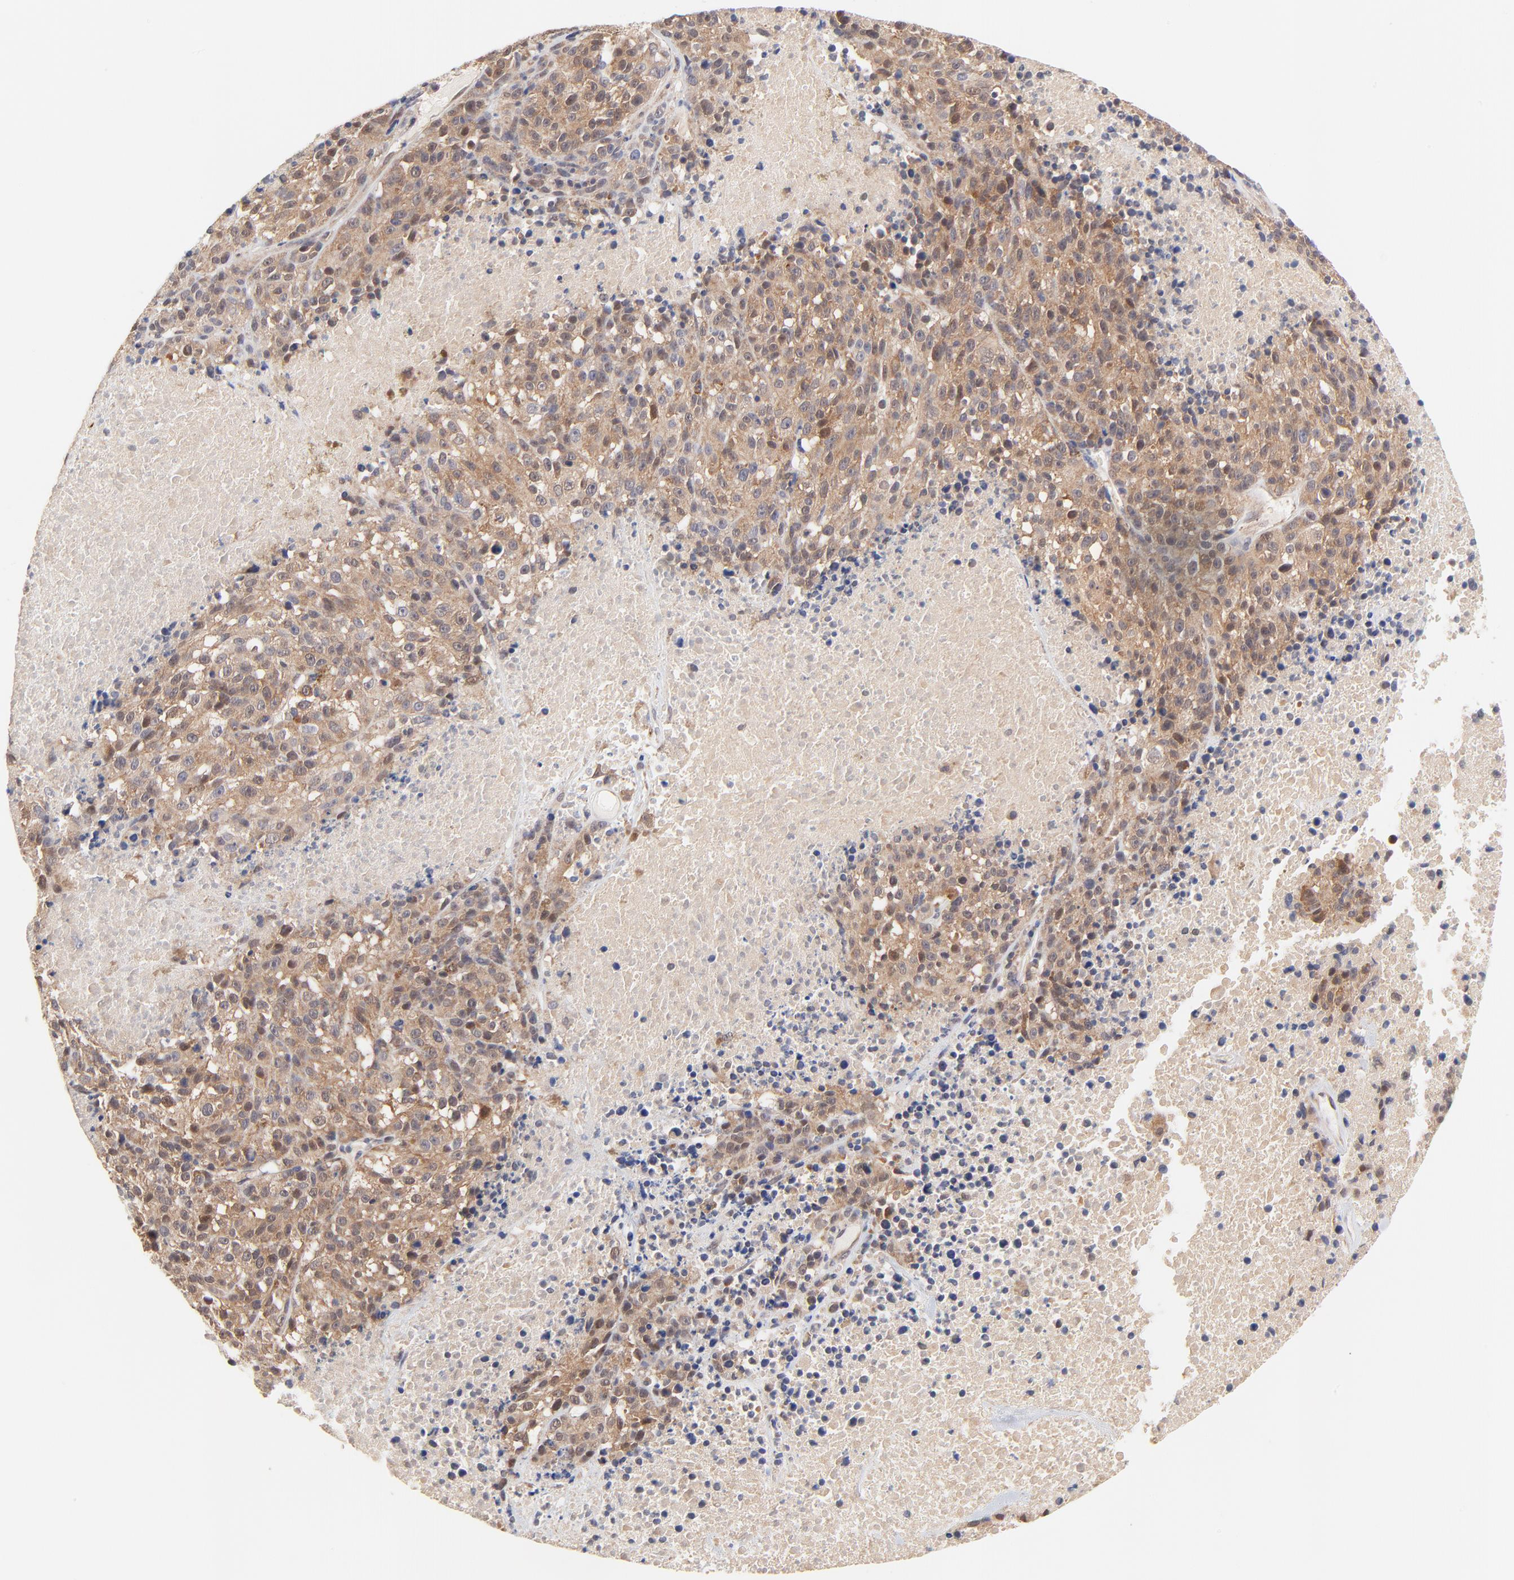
{"staining": {"intensity": "moderate", "quantity": ">75%", "location": "cytoplasmic/membranous,nuclear"}, "tissue": "melanoma", "cell_type": "Tumor cells", "image_type": "cancer", "snomed": [{"axis": "morphology", "description": "Malignant melanoma, Metastatic site"}, {"axis": "topography", "description": "Cerebral cortex"}], "caption": "IHC (DAB) staining of human malignant melanoma (metastatic site) demonstrates moderate cytoplasmic/membranous and nuclear protein staining in approximately >75% of tumor cells.", "gene": "TXNL1", "patient": {"sex": "female", "age": 52}}